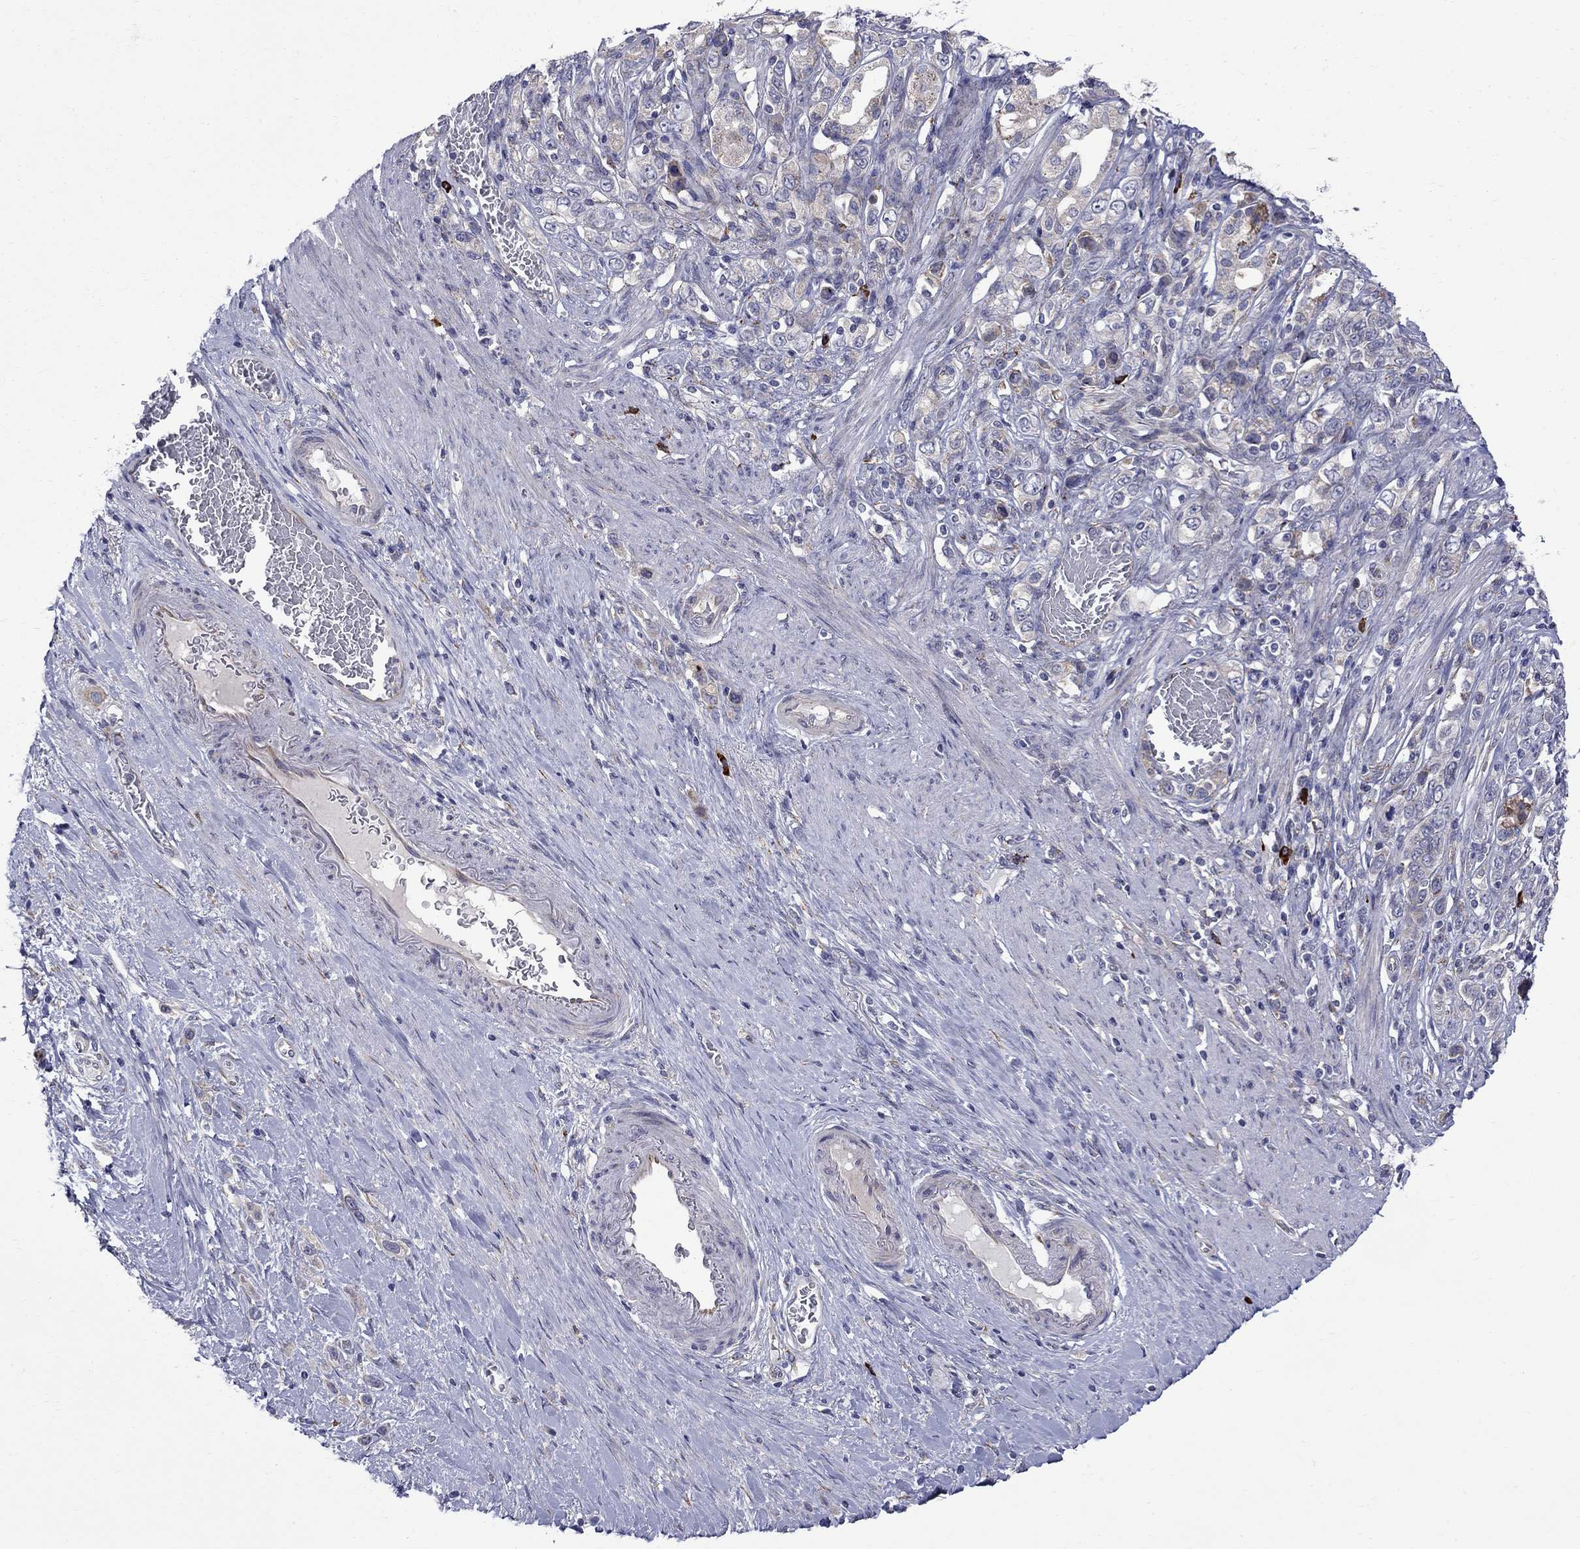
{"staining": {"intensity": "weak", "quantity": "25%-75%", "location": "cytoplasmic/membranous"}, "tissue": "stomach cancer", "cell_type": "Tumor cells", "image_type": "cancer", "snomed": [{"axis": "morphology", "description": "Normal tissue, NOS"}, {"axis": "morphology", "description": "Adenocarcinoma, NOS"}, {"axis": "morphology", "description": "Adenocarcinoma, High grade"}, {"axis": "topography", "description": "Stomach, upper"}, {"axis": "topography", "description": "Stomach"}], "caption": "About 25%-75% of tumor cells in stomach adenocarcinoma (high-grade) demonstrate weak cytoplasmic/membranous protein positivity as visualized by brown immunohistochemical staining.", "gene": "ASNS", "patient": {"sex": "female", "age": 65}}